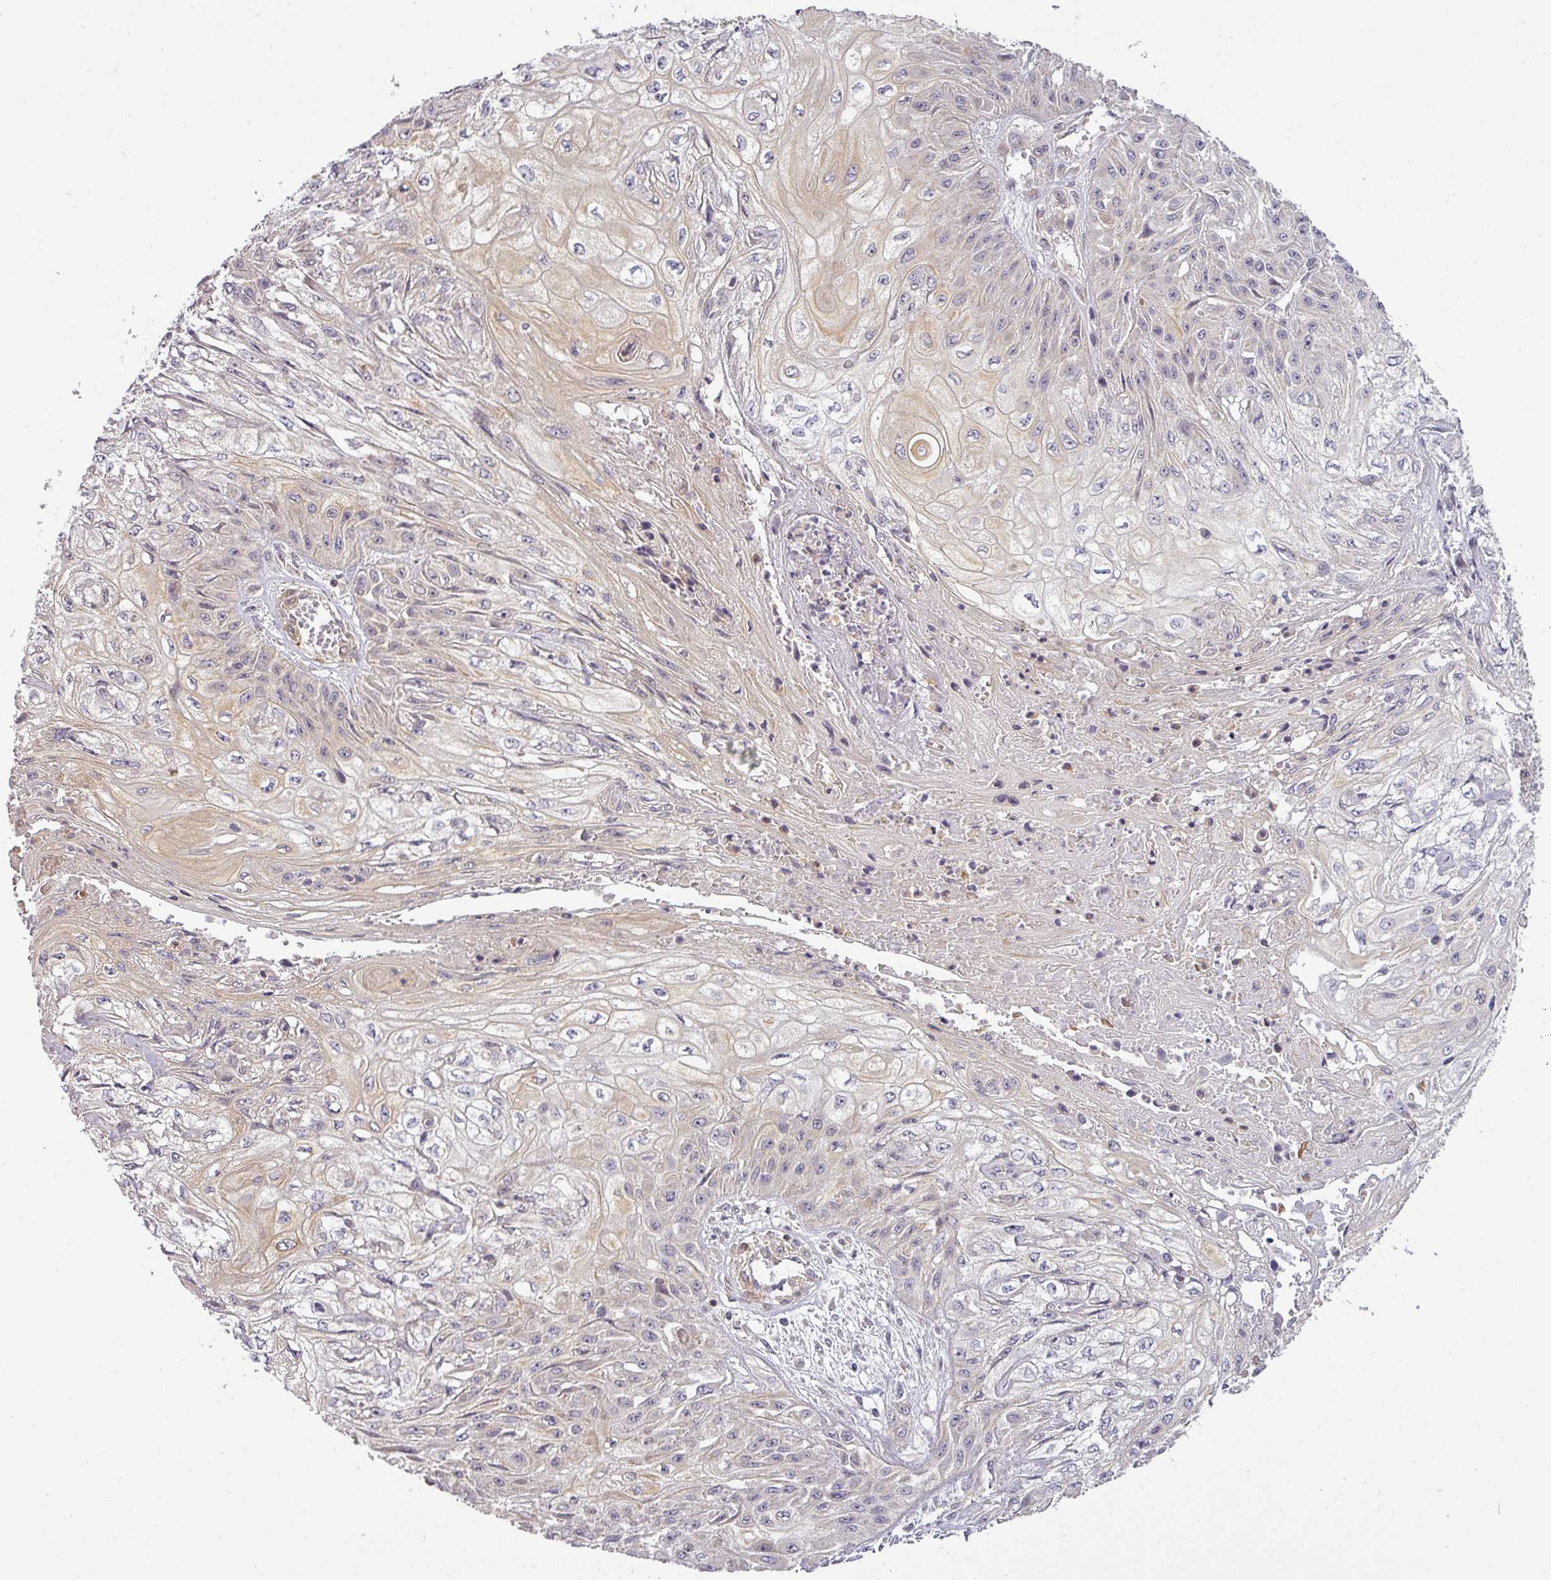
{"staining": {"intensity": "weak", "quantity": "<25%", "location": "cytoplasmic/membranous"}, "tissue": "skin cancer", "cell_type": "Tumor cells", "image_type": "cancer", "snomed": [{"axis": "morphology", "description": "Squamous cell carcinoma, NOS"}, {"axis": "morphology", "description": "Squamous cell carcinoma, metastatic, NOS"}, {"axis": "topography", "description": "Skin"}, {"axis": "topography", "description": "Lymph node"}], "caption": "Immunohistochemical staining of skin cancer reveals no significant positivity in tumor cells. Brightfield microscopy of IHC stained with DAB (3,3'-diaminobenzidine) (brown) and hematoxylin (blue), captured at high magnification.", "gene": "NIN", "patient": {"sex": "male", "age": 75}}